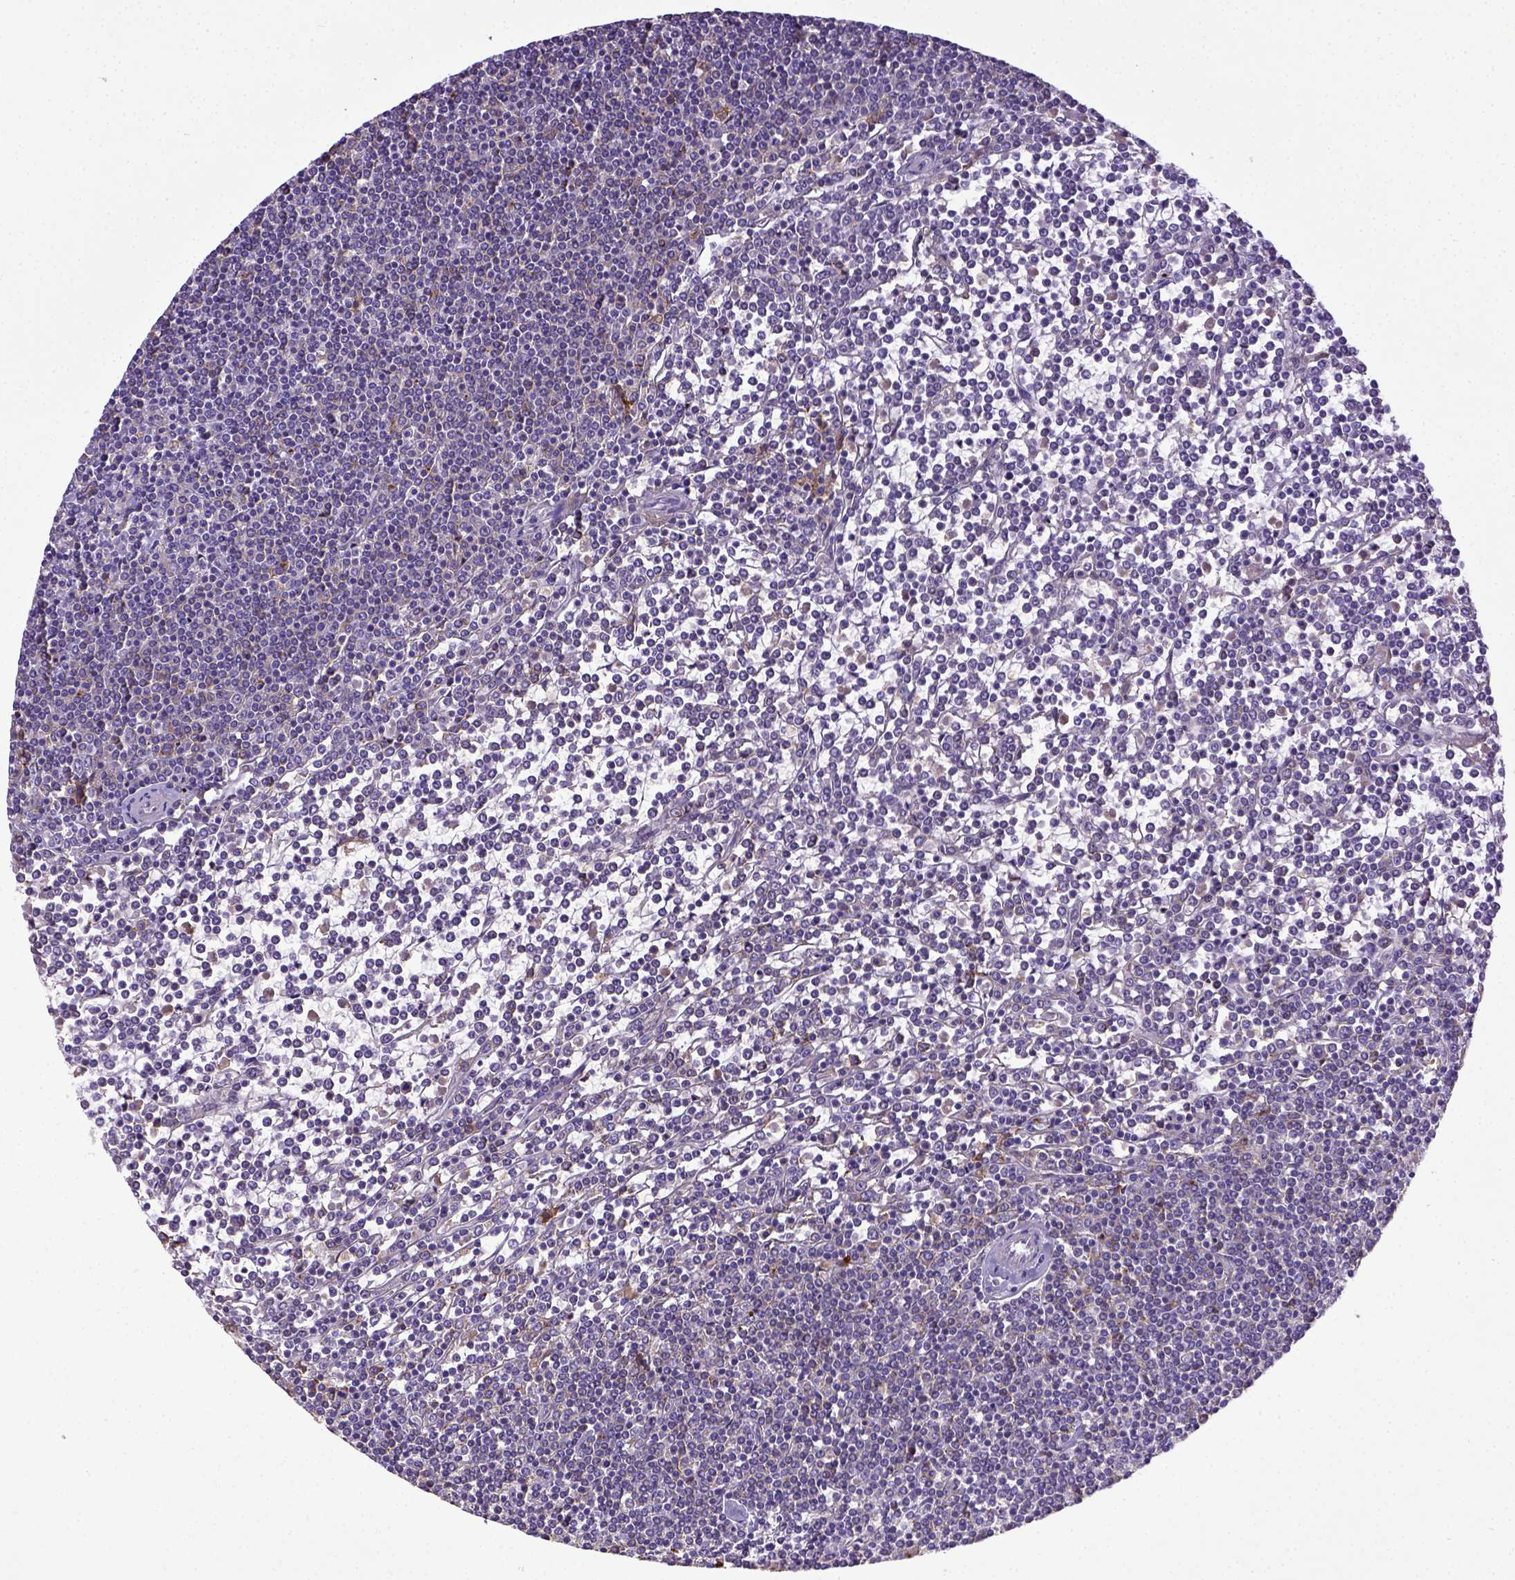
{"staining": {"intensity": "negative", "quantity": "none", "location": "none"}, "tissue": "lymphoma", "cell_type": "Tumor cells", "image_type": "cancer", "snomed": [{"axis": "morphology", "description": "Malignant lymphoma, non-Hodgkin's type, Low grade"}, {"axis": "topography", "description": "Spleen"}], "caption": "Micrograph shows no significant protein expression in tumor cells of lymphoma.", "gene": "CD40", "patient": {"sex": "female", "age": 19}}